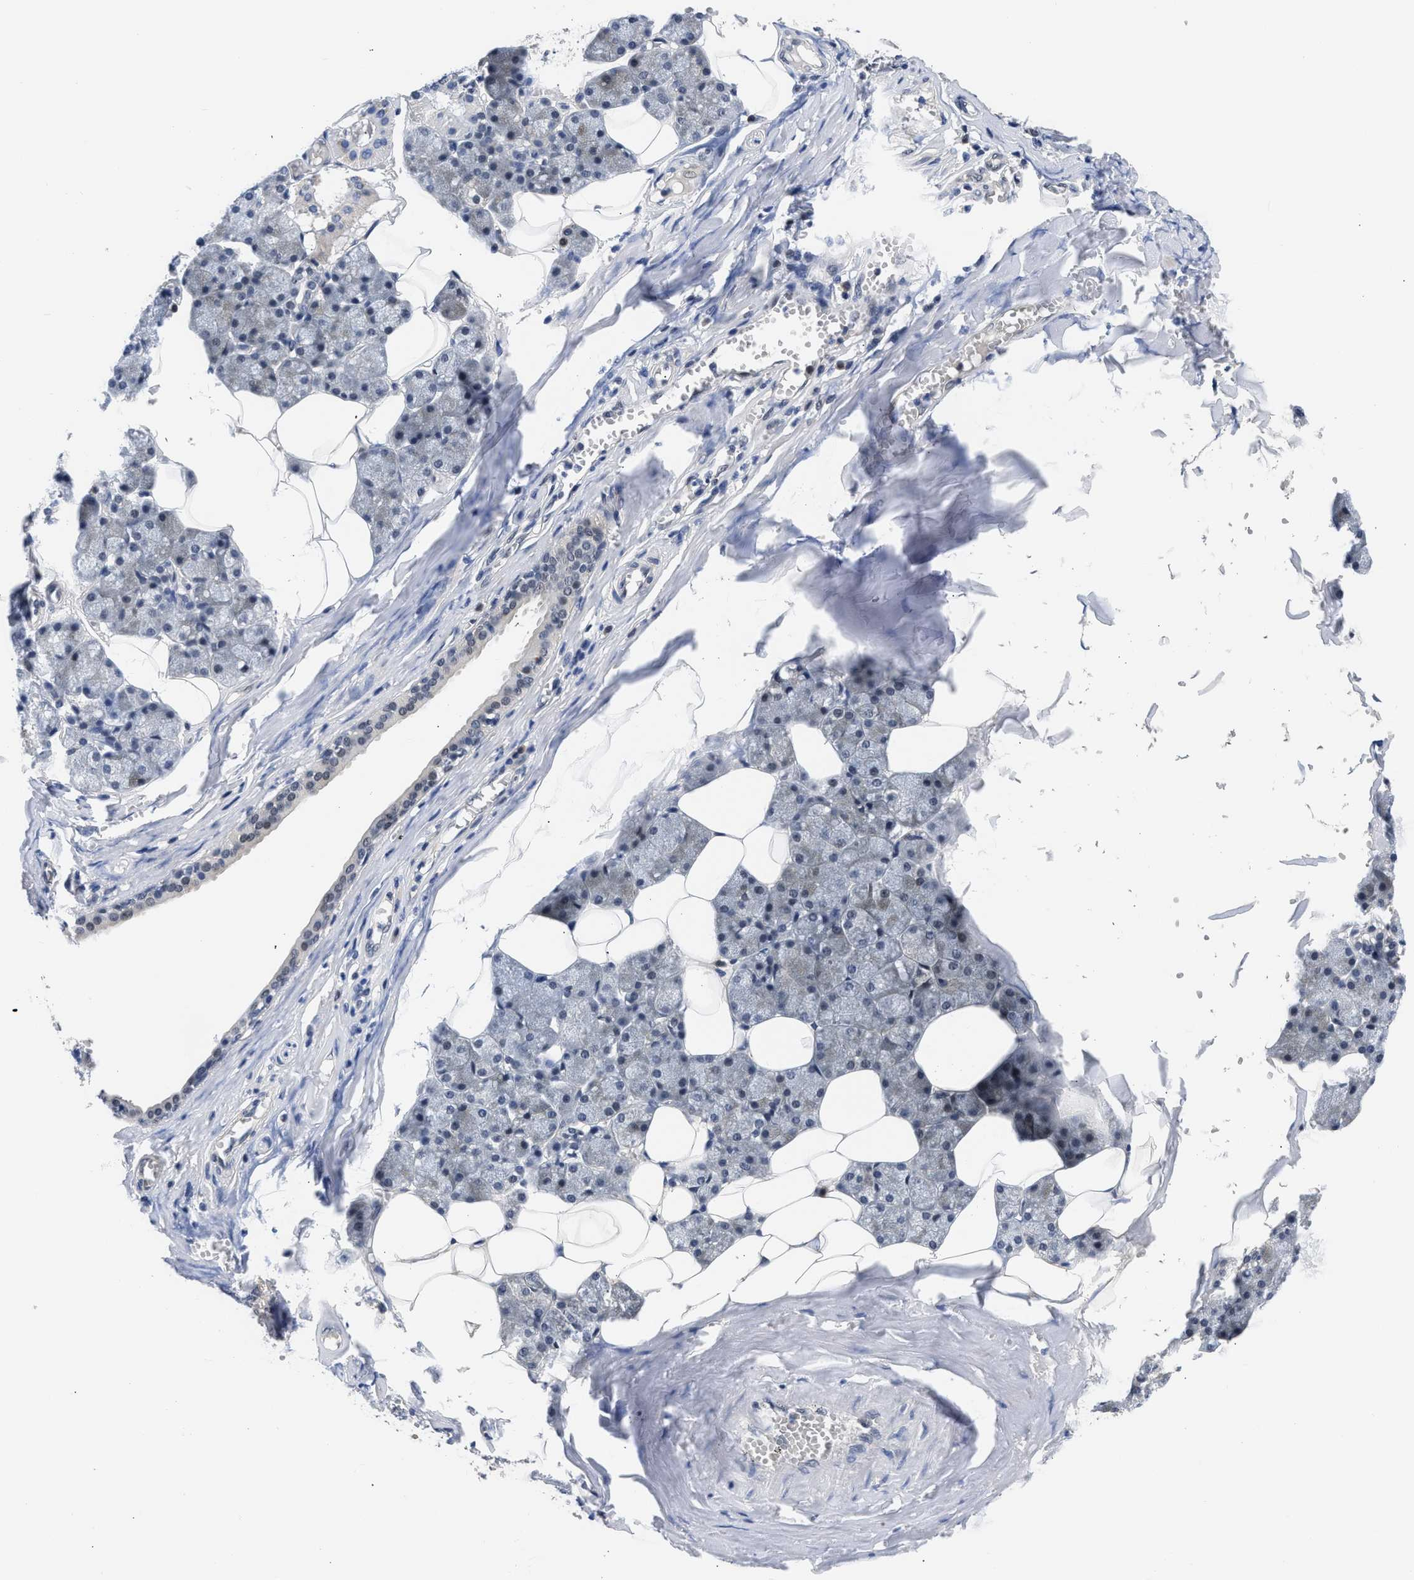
{"staining": {"intensity": "moderate", "quantity": "<25%", "location": "nuclear"}, "tissue": "salivary gland", "cell_type": "Glandular cells", "image_type": "normal", "snomed": [{"axis": "morphology", "description": "Normal tissue, NOS"}, {"axis": "topography", "description": "Salivary gland"}], "caption": "Salivary gland was stained to show a protein in brown. There is low levels of moderate nuclear positivity in approximately <25% of glandular cells.", "gene": "XPO5", "patient": {"sex": "male", "age": 62}}